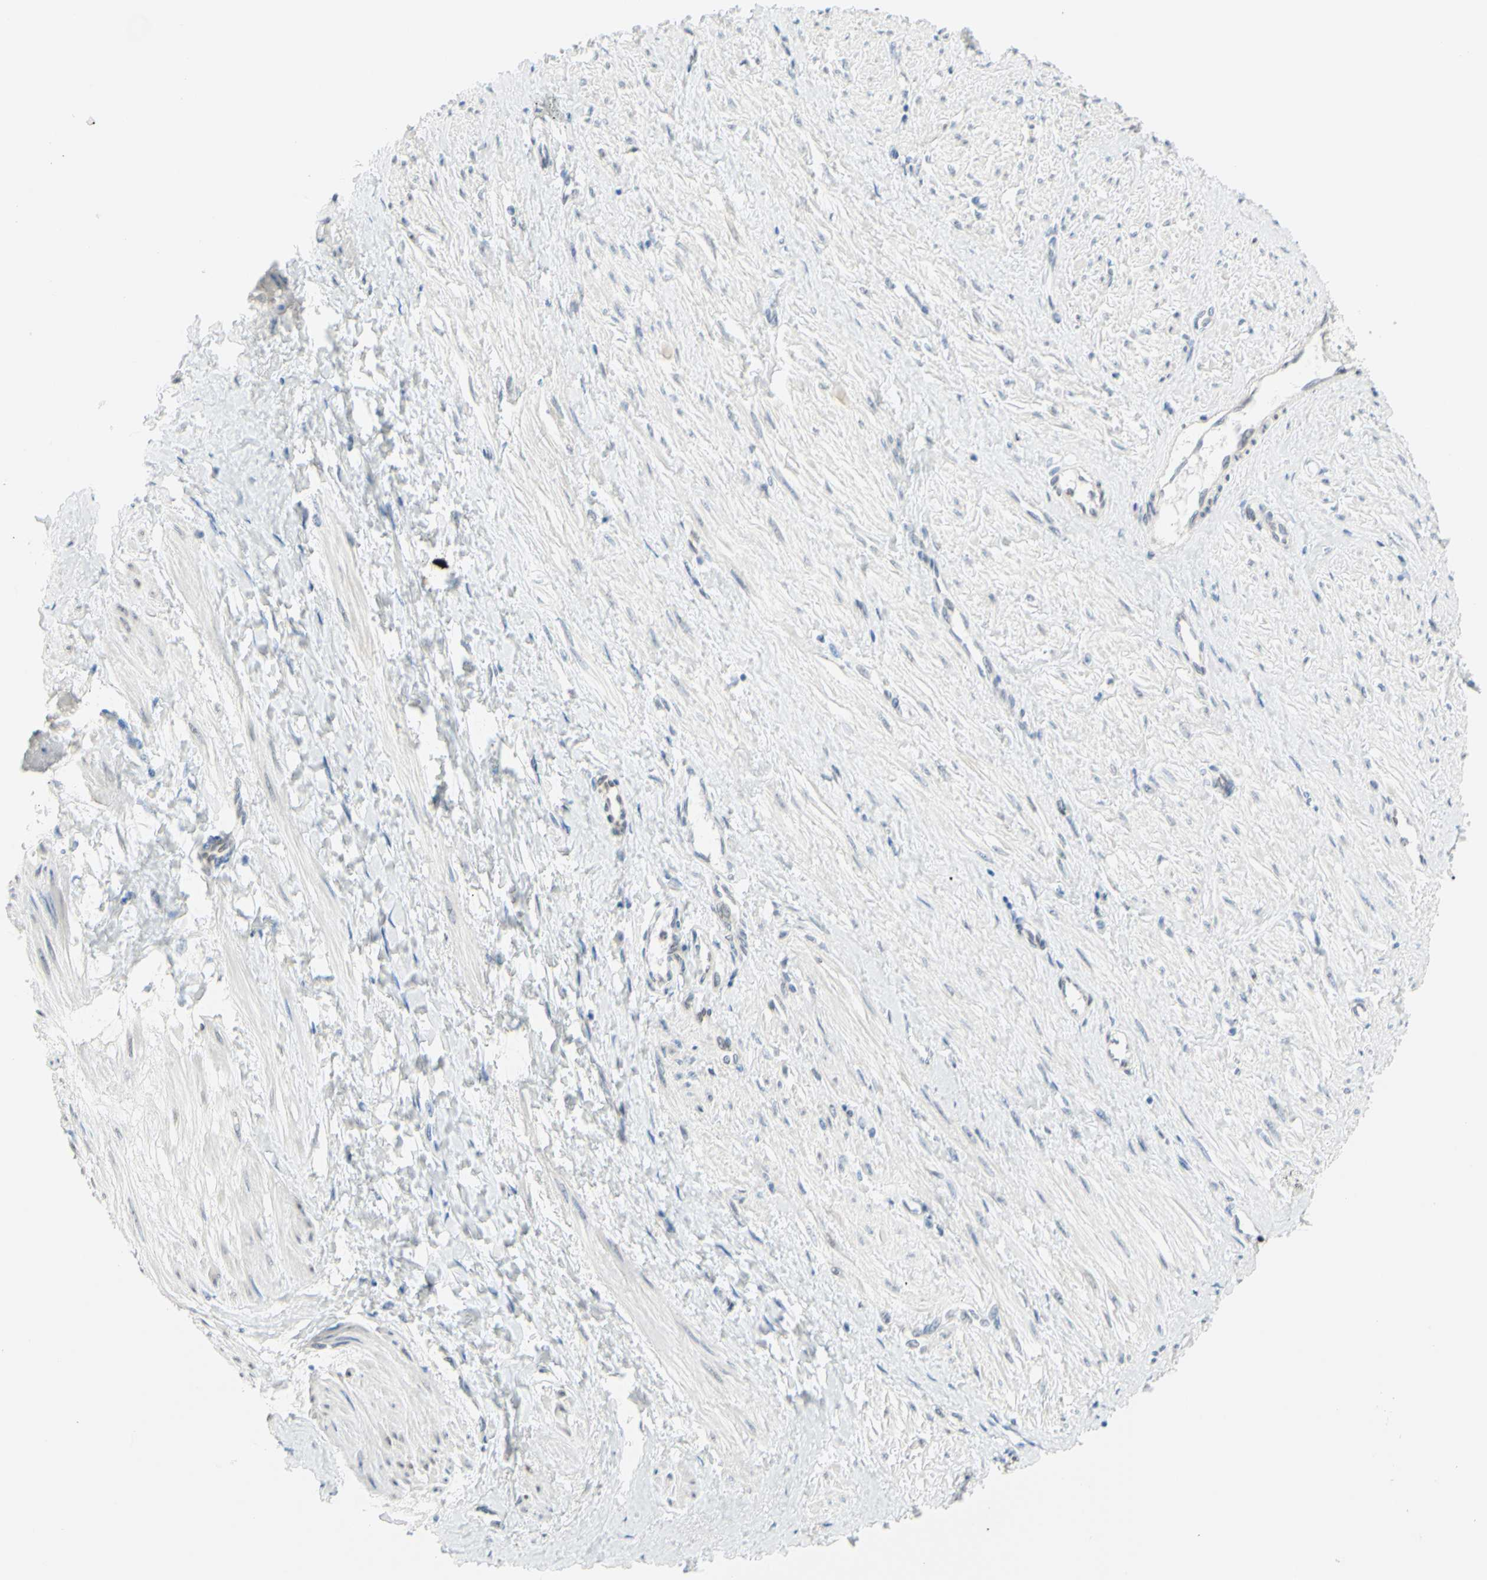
{"staining": {"intensity": "negative", "quantity": "none", "location": "none"}, "tissue": "smooth muscle", "cell_type": "Smooth muscle cells", "image_type": "normal", "snomed": [{"axis": "morphology", "description": "Normal tissue, NOS"}, {"axis": "topography", "description": "Smooth muscle"}, {"axis": "topography", "description": "Uterus"}], "caption": "Smooth muscle cells are negative for brown protein staining in unremarkable smooth muscle. The staining is performed using DAB (3,3'-diaminobenzidine) brown chromogen with nuclei counter-stained in using hematoxylin.", "gene": "DCT", "patient": {"sex": "female", "age": 39}}